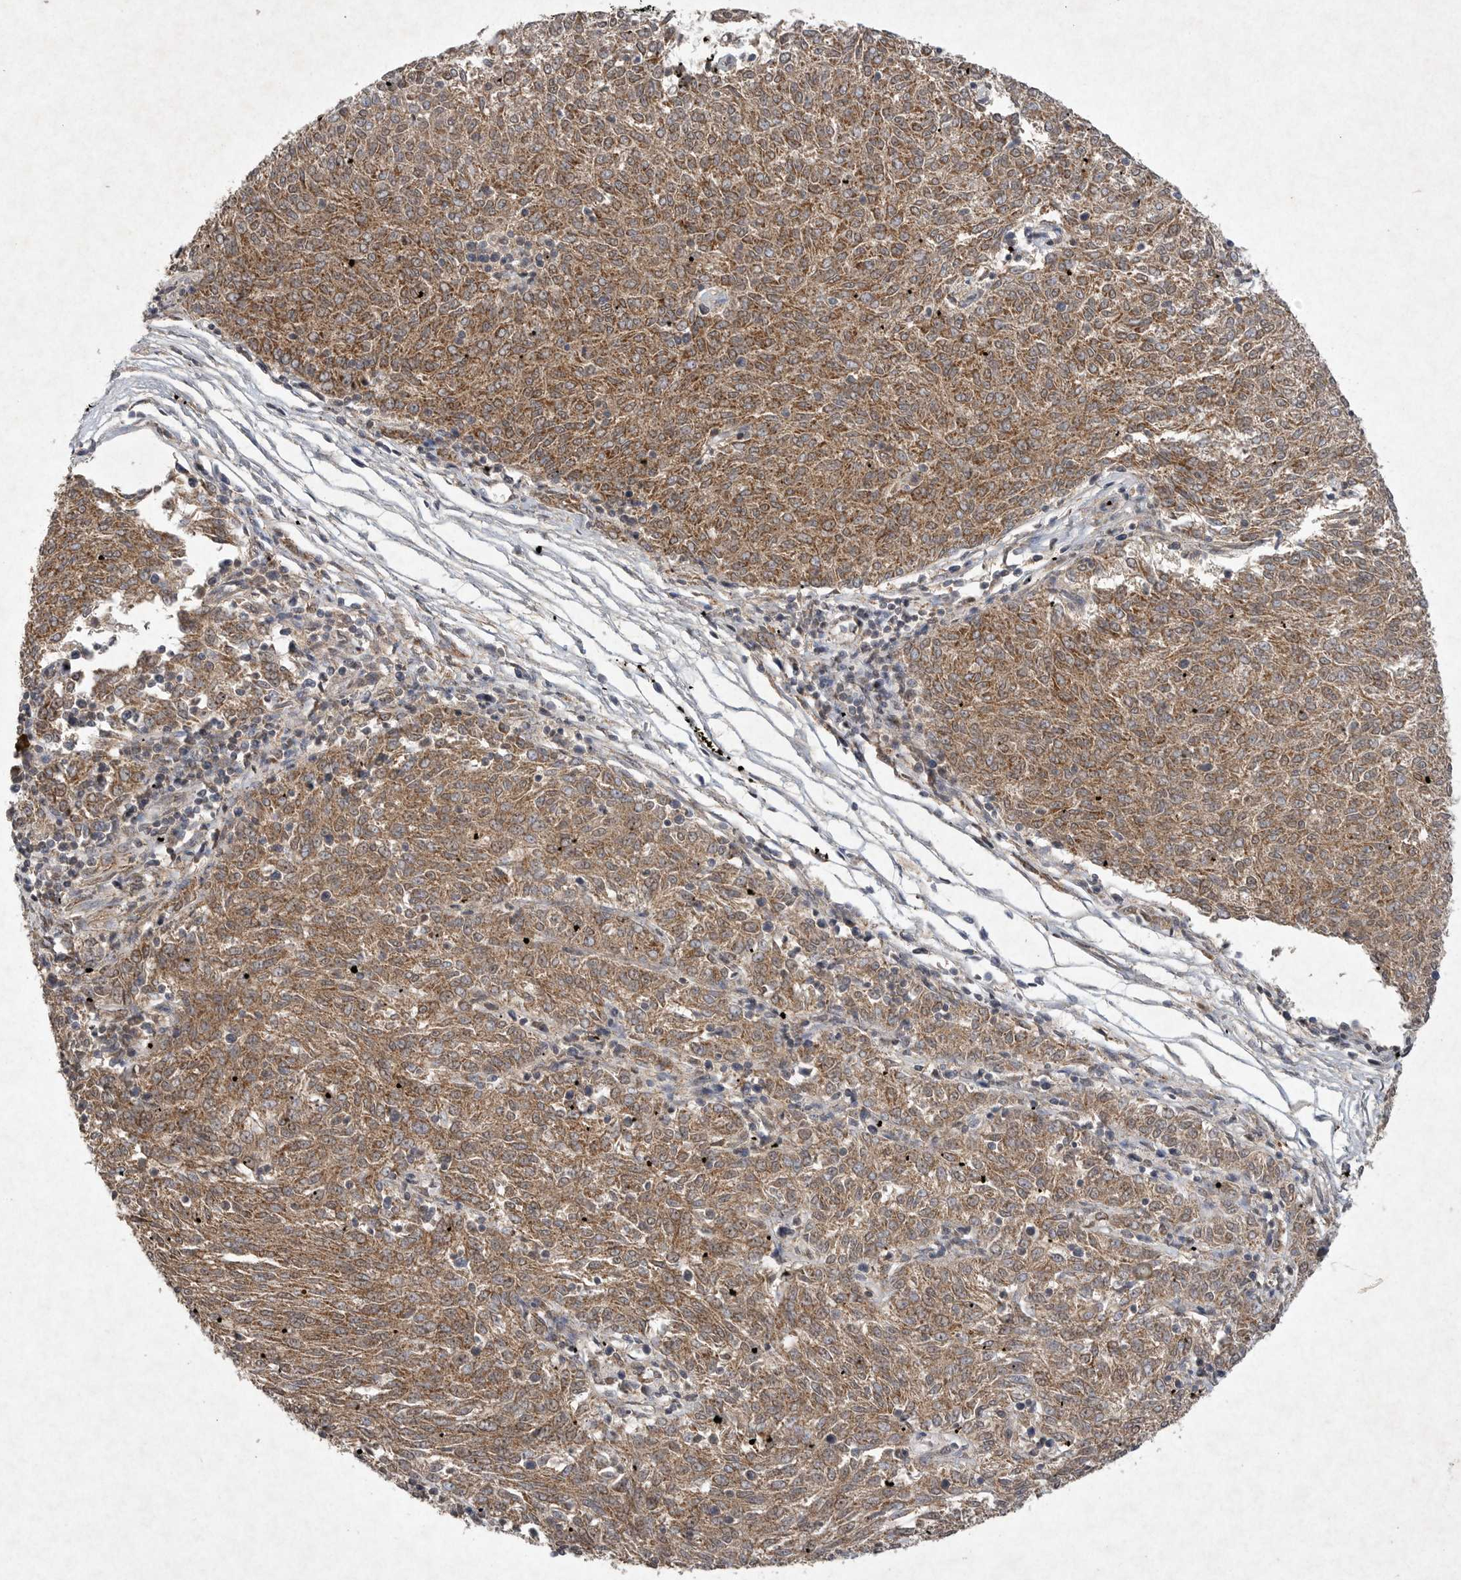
{"staining": {"intensity": "moderate", "quantity": ">75%", "location": "cytoplasmic/membranous"}, "tissue": "melanoma", "cell_type": "Tumor cells", "image_type": "cancer", "snomed": [{"axis": "morphology", "description": "Malignant melanoma, NOS"}, {"axis": "topography", "description": "Skin"}], "caption": "Malignant melanoma stained with a brown dye shows moderate cytoplasmic/membranous positive expression in about >75% of tumor cells.", "gene": "DDR1", "patient": {"sex": "female", "age": 72}}